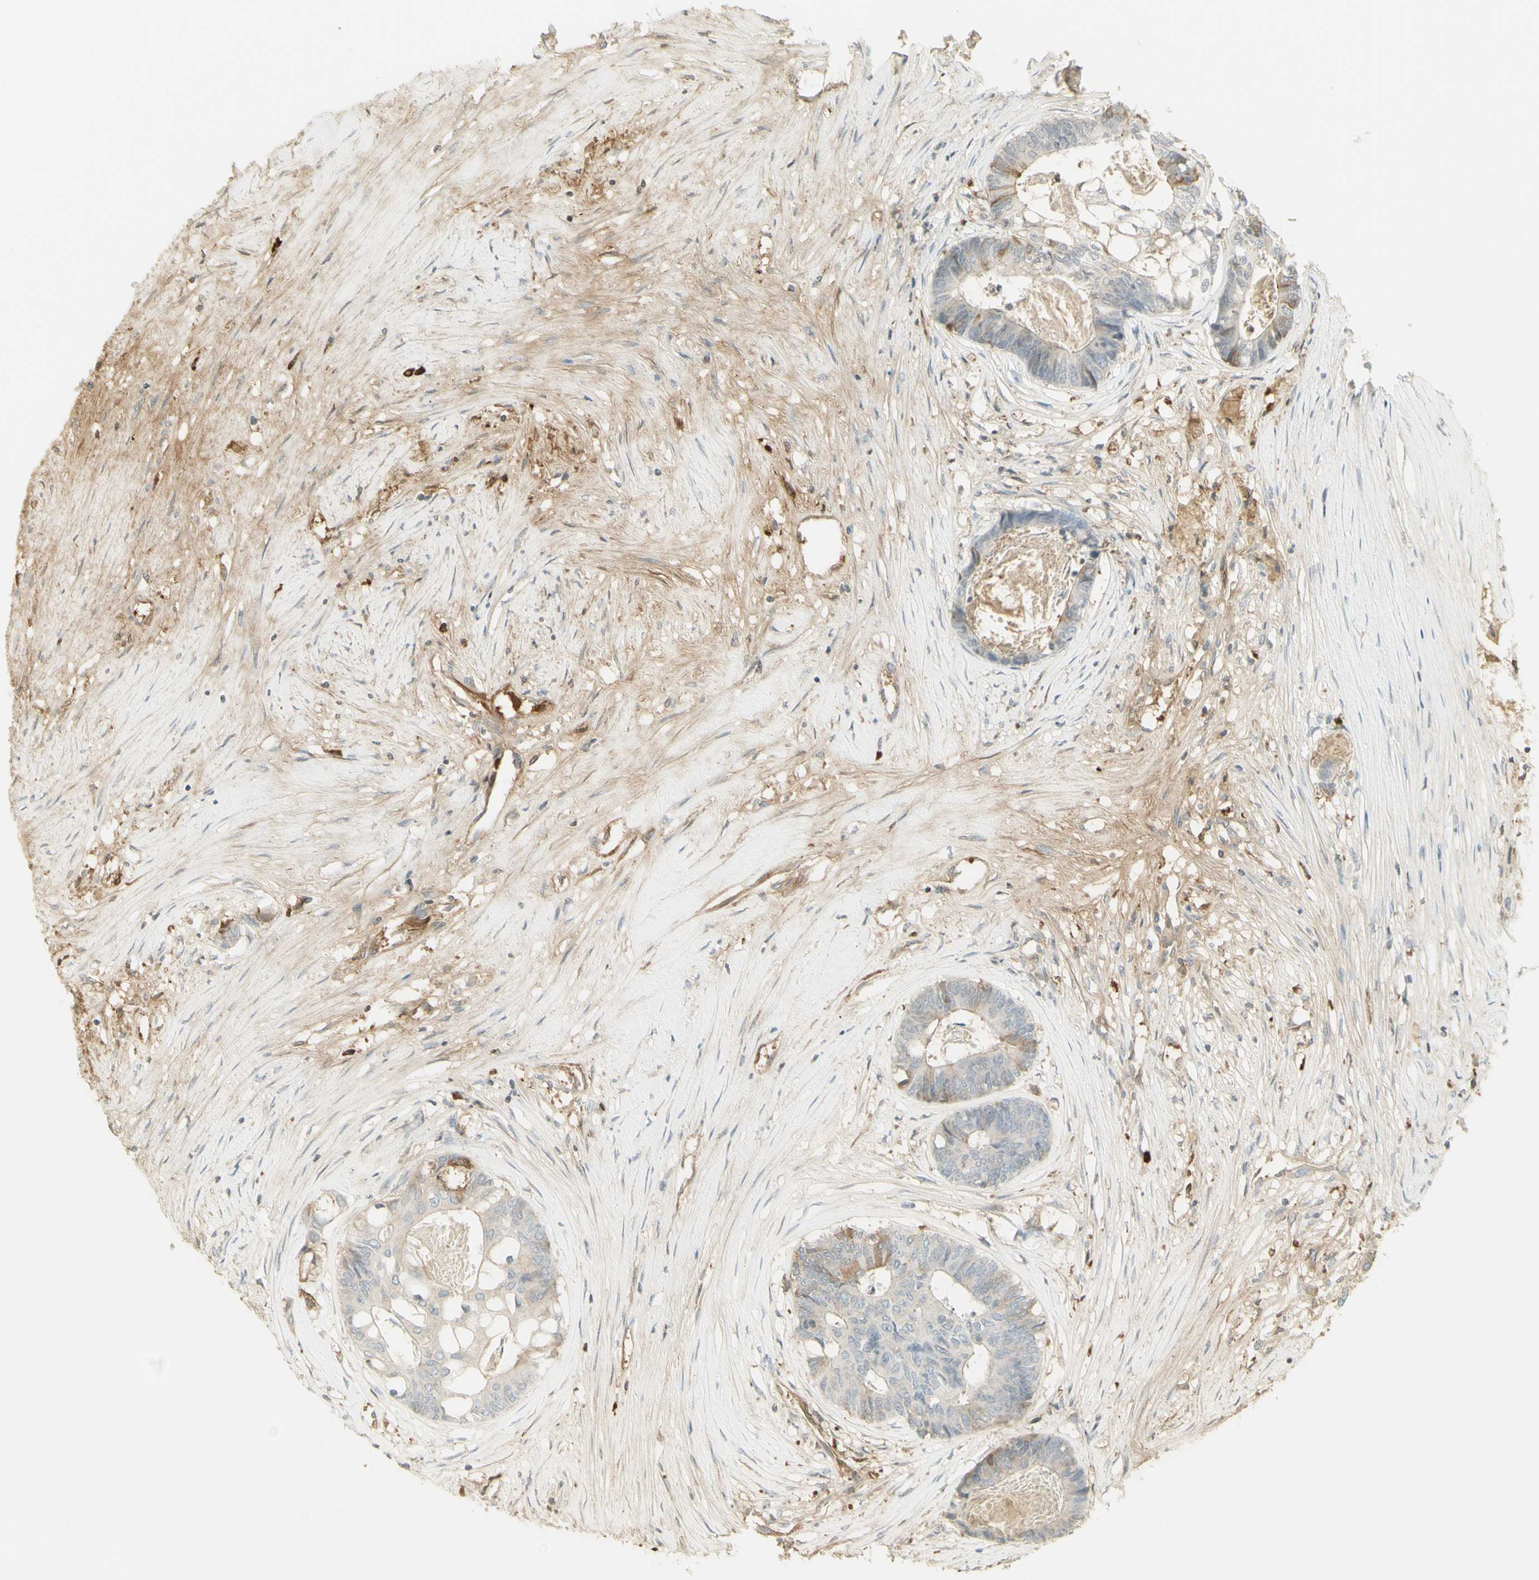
{"staining": {"intensity": "moderate", "quantity": "<25%", "location": "cytoplasmic/membranous"}, "tissue": "colorectal cancer", "cell_type": "Tumor cells", "image_type": "cancer", "snomed": [{"axis": "morphology", "description": "Adenocarcinoma, NOS"}, {"axis": "topography", "description": "Rectum"}], "caption": "Colorectal cancer stained for a protein exhibits moderate cytoplasmic/membranous positivity in tumor cells. The protein is shown in brown color, while the nuclei are stained blue.", "gene": "NID1", "patient": {"sex": "male", "age": 63}}